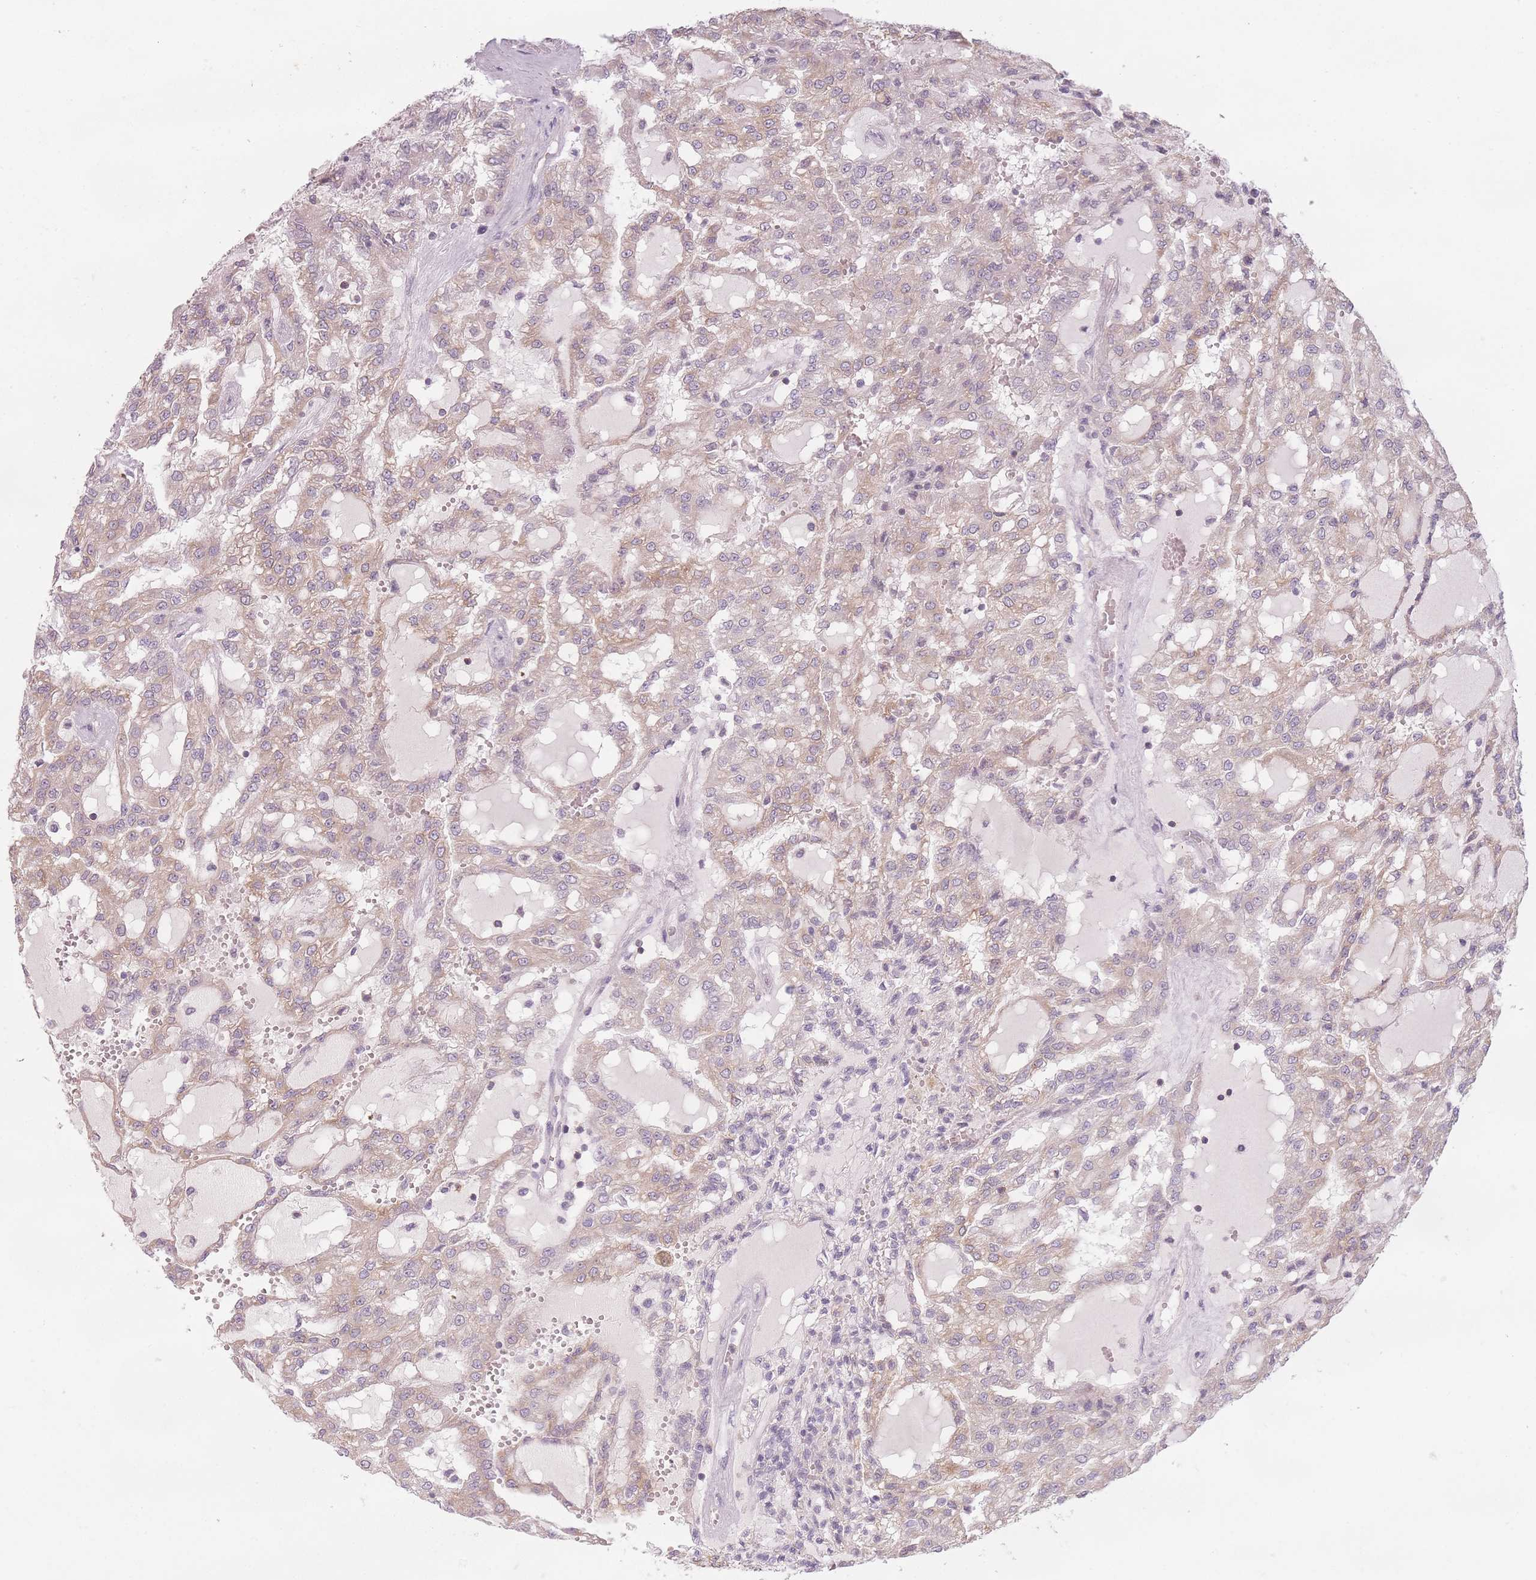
{"staining": {"intensity": "weak", "quantity": "25%-75%", "location": "cytoplasmic/membranous"}, "tissue": "renal cancer", "cell_type": "Tumor cells", "image_type": "cancer", "snomed": [{"axis": "morphology", "description": "Adenocarcinoma, NOS"}, {"axis": "topography", "description": "Kidney"}], "caption": "Renal adenocarcinoma was stained to show a protein in brown. There is low levels of weak cytoplasmic/membranous staining in about 25%-75% of tumor cells. (IHC, brightfield microscopy, high magnification).", "gene": "NT5DC2", "patient": {"sex": "male", "age": 63}}